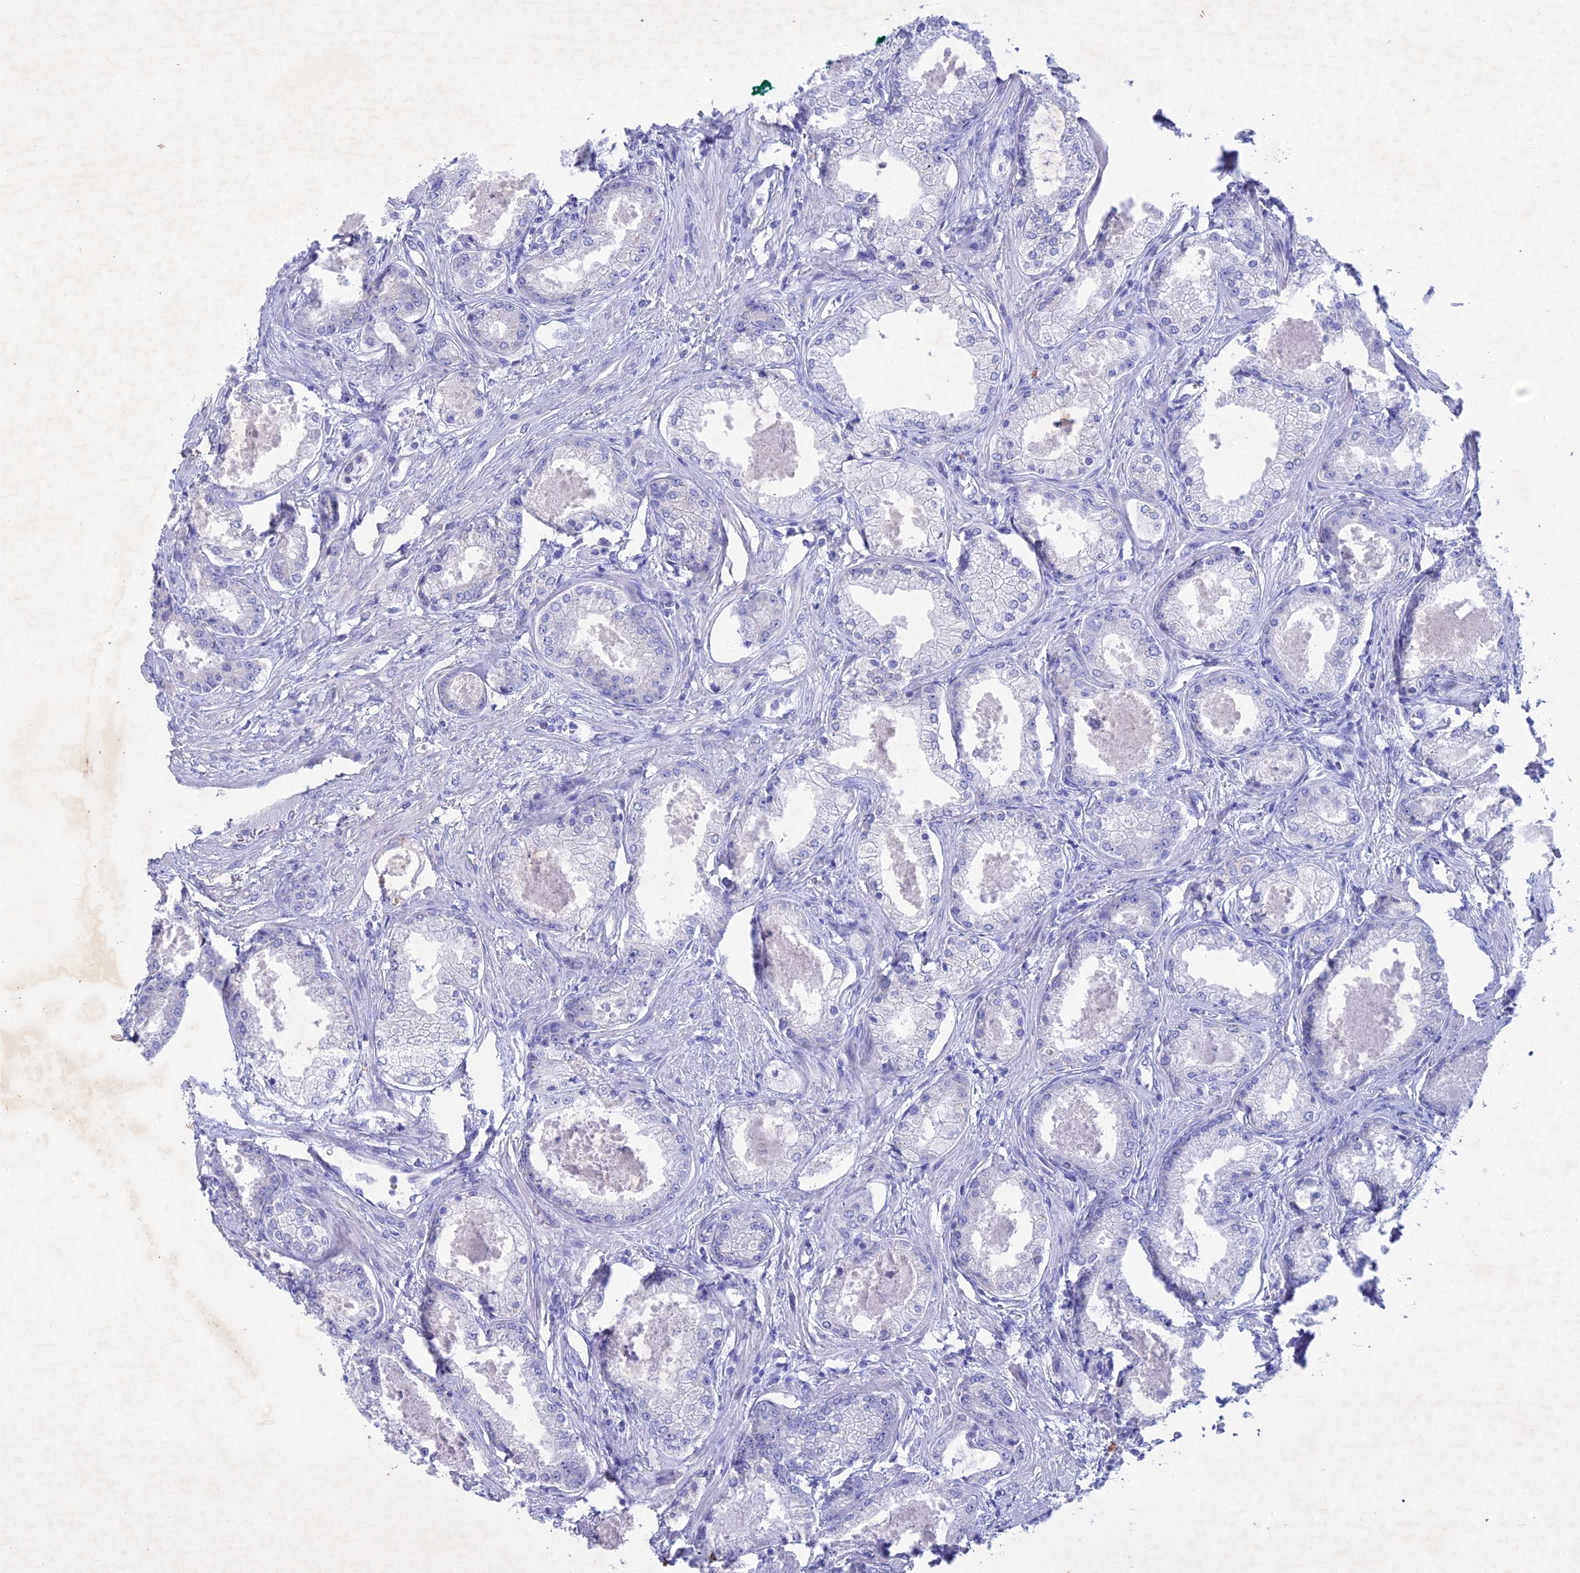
{"staining": {"intensity": "negative", "quantity": "none", "location": "none"}, "tissue": "prostate cancer", "cell_type": "Tumor cells", "image_type": "cancer", "snomed": [{"axis": "morphology", "description": "Adenocarcinoma, Low grade"}, {"axis": "topography", "description": "Prostate"}], "caption": "Immunohistochemistry (IHC) histopathology image of neoplastic tissue: human prostate cancer stained with DAB (3,3'-diaminobenzidine) shows no significant protein staining in tumor cells.", "gene": "BTBD19", "patient": {"sex": "male", "age": 68}}